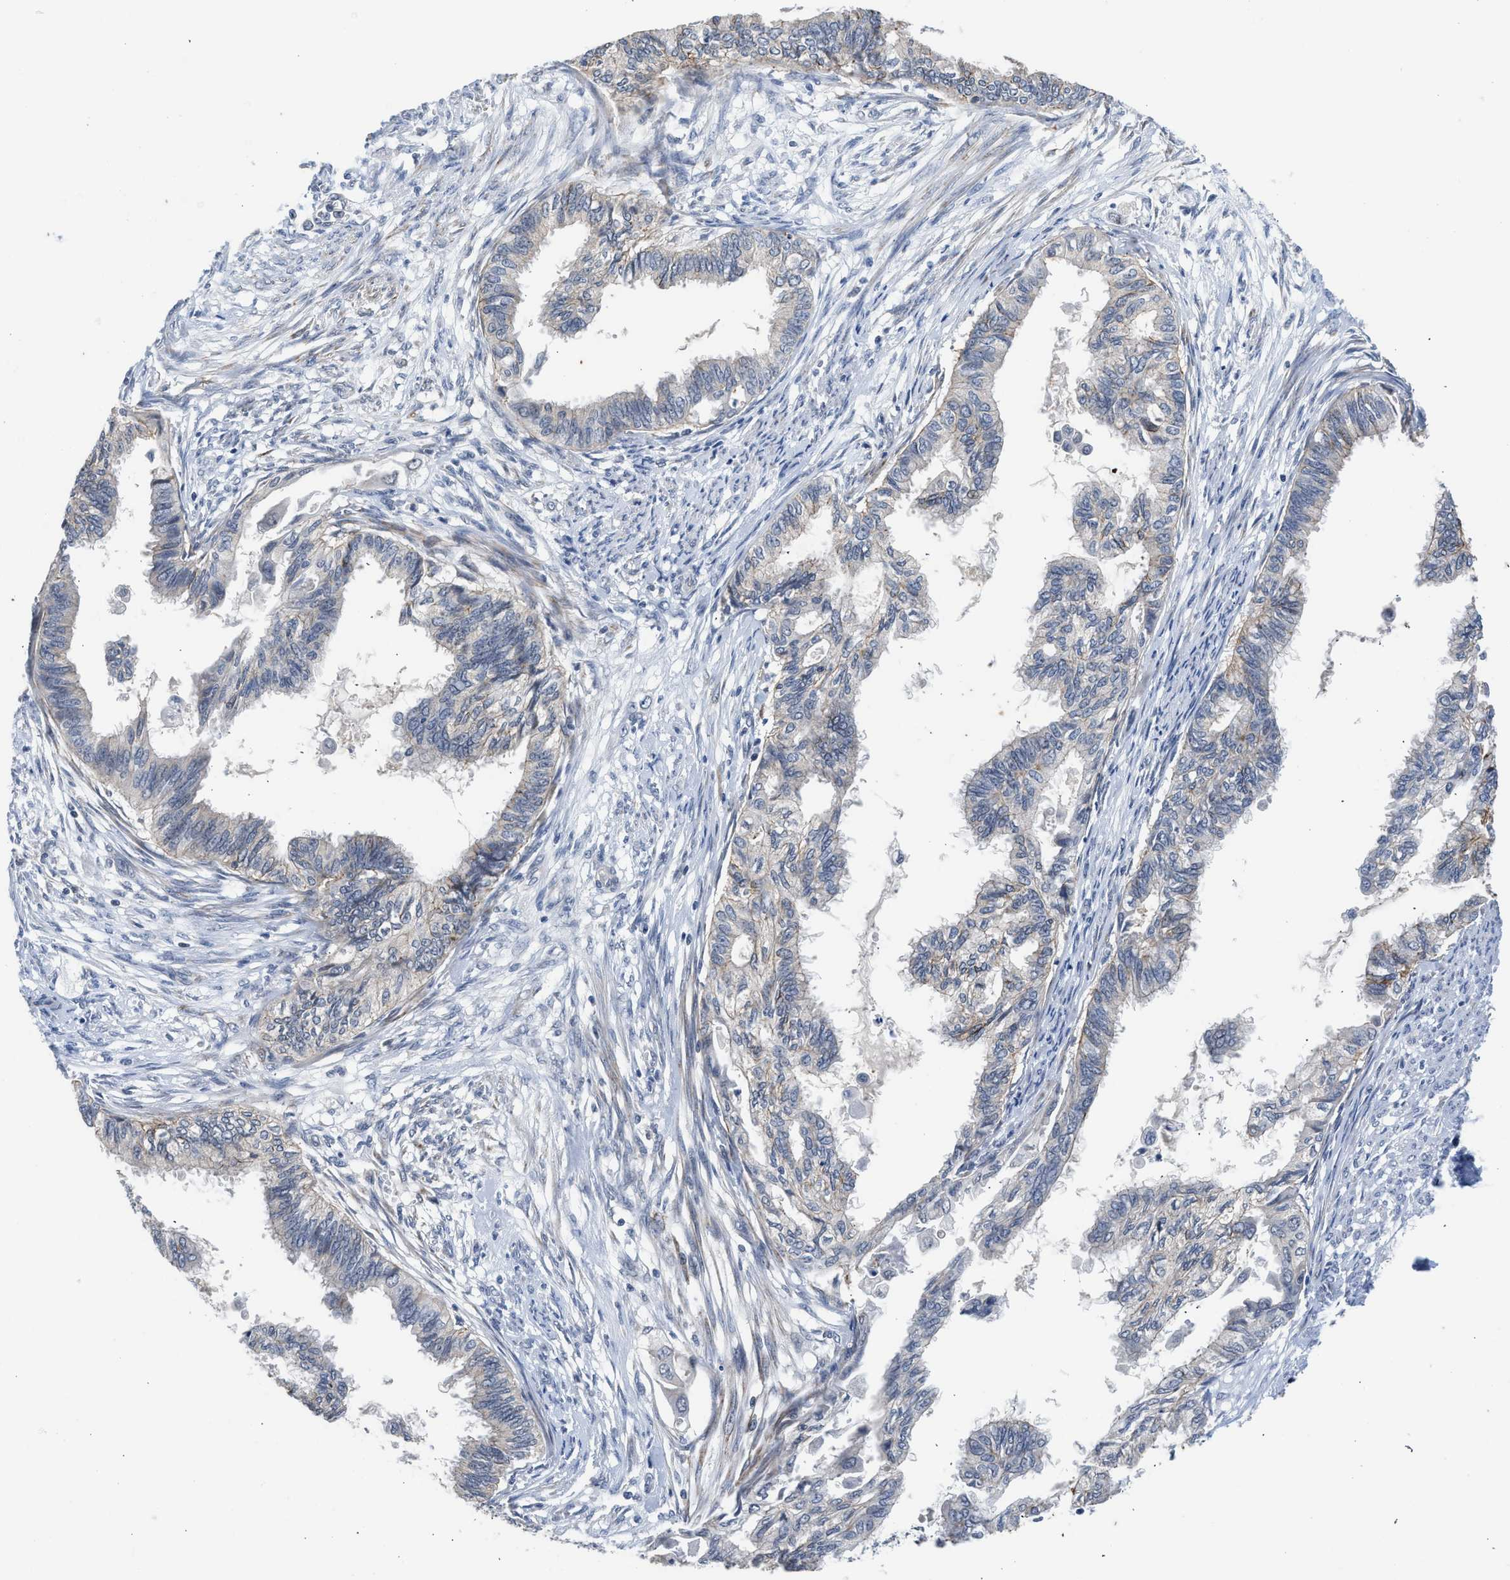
{"staining": {"intensity": "weak", "quantity": "<25%", "location": "cytoplasmic/membranous"}, "tissue": "cervical cancer", "cell_type": "Tumor cells", "image_type": "cancer", "snomed": [{"axis": "morphology", "description": "Normal tissue, NOS"}, {"axis": "morphology", "description": "Adenocarcinoma, NOS"}, {"axis": "topography", "description": "Cervix"}, {"axis": "topography", "description": "Endometrium"}], "caption": "Immunohistochemistry micrograph of human cervical adenocarcinoma stained for a protein (brown), which reveals no staining in tumor cells. (DAB (3,3'-diaminobenzidine) immunohistochemistry (IHC) with hematoxylin counter stain).", "gene": "CSF3R", "patient": {"sex": "female", "age": 86}}